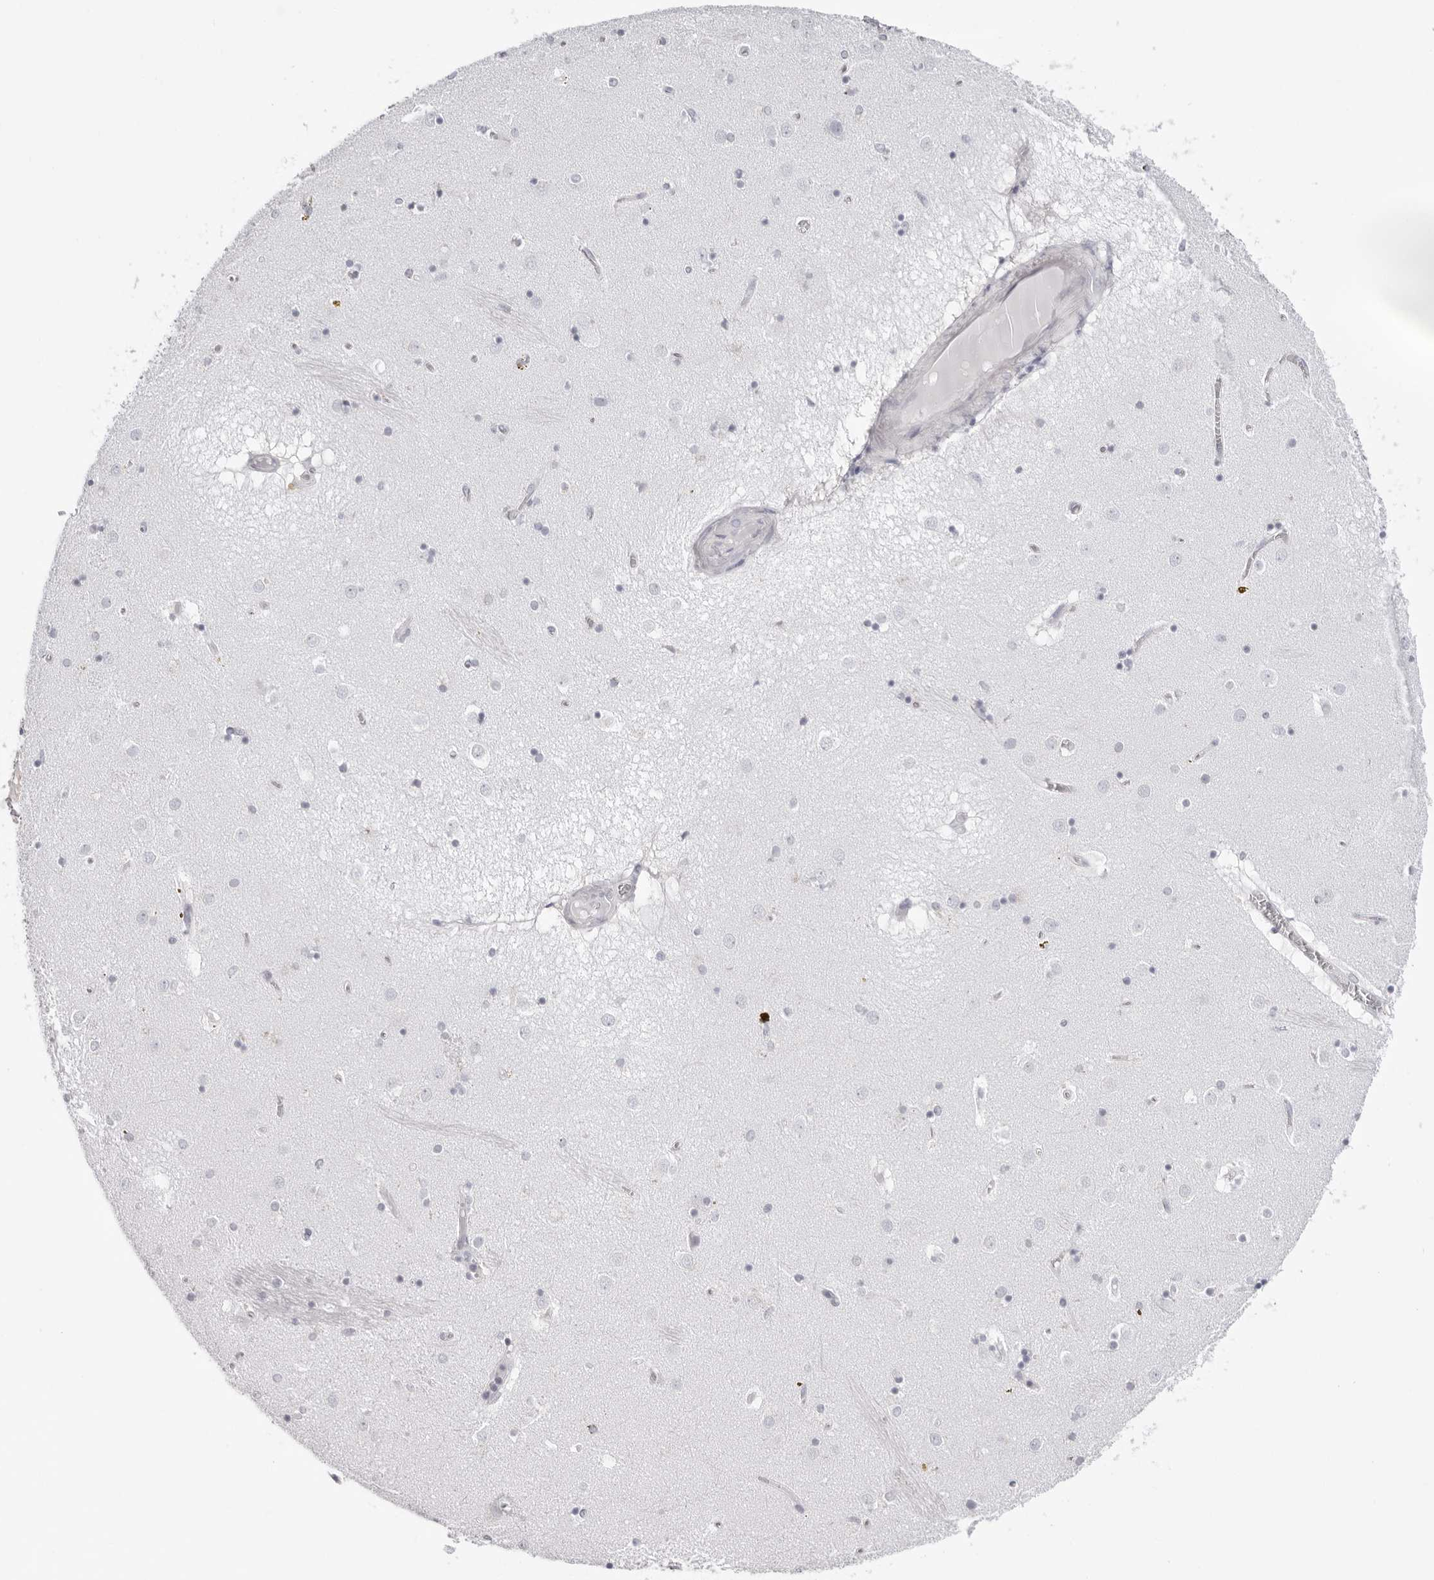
{"staining": {"intensity": "negative", "quantity": "none", "location": "none"}, "tissue": "caudate", "cell_type": "Glial cells", "image_type": "normal", "snomed": [{"axis": "morphology", "description": "Normal tissue, NOS"}, {"axis": "topography", "description": "Lateral ventricle wall"}], "caption": "DAB immunohistochemical staining of normal caudate demonstrates no significant expression in glial cells.", "gene": "INSL3", "patient": {"sex": "male", "age": 70}}